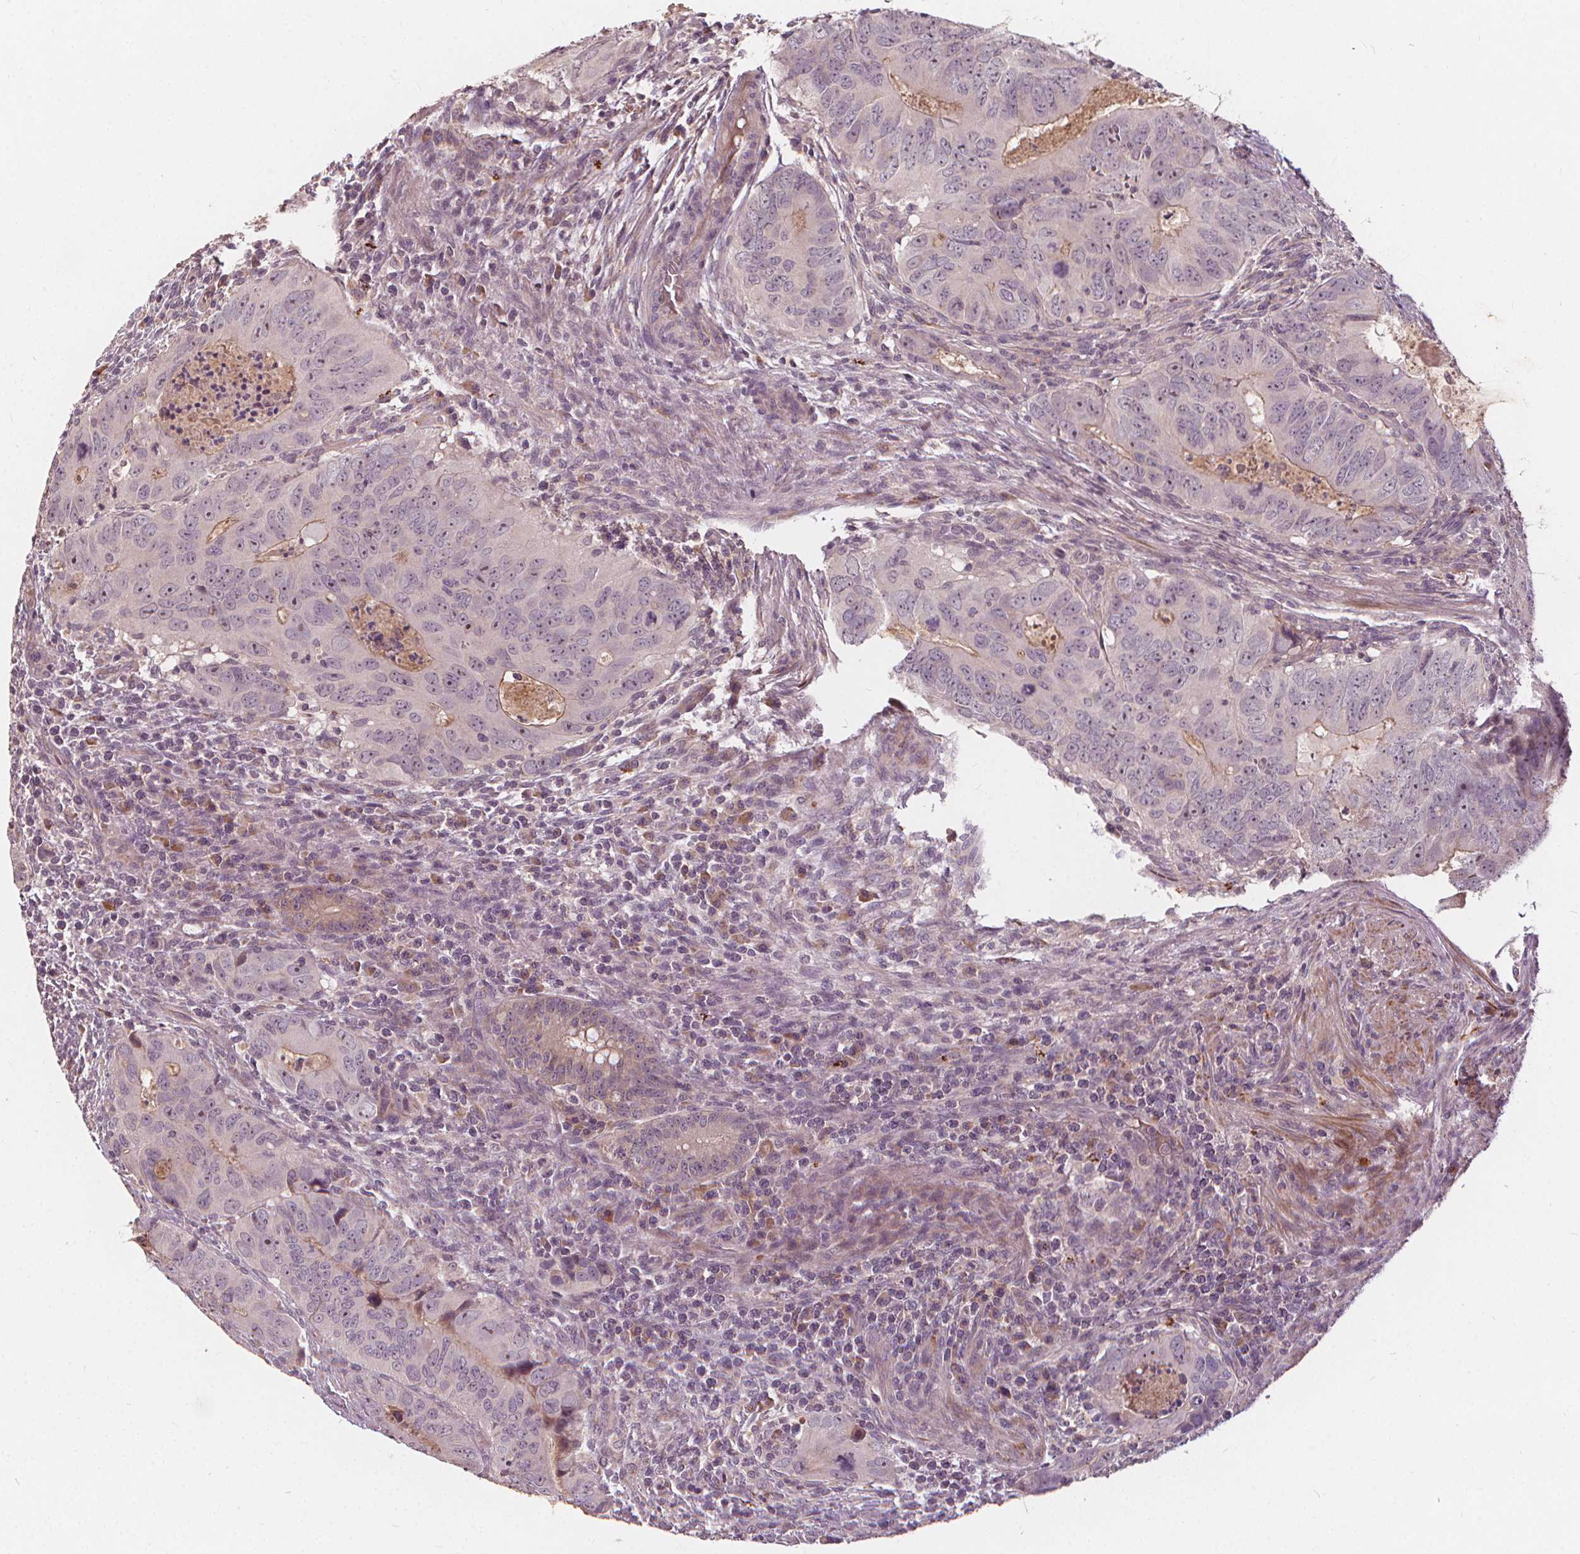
{"staining": {"intensity": "weak", "quantity": "<25%", "location": "cytoplasmic/membranous"}, "tissue": "colorectal cancer", "cell_type": "Tumor cells", "image_type": "cancer", "snomed": [{"axis": "morphology", "description": "Adenocarcinoma, NOS"}, {"axis": "topography", "description": "Colon"}], "caption": "Colorectal cancer (adenocarcinoma) stained for a protein using IHC displays no positivity tumor cells.", "gene": "IPO13", "patient": {"sex": "male", "age": 79}}